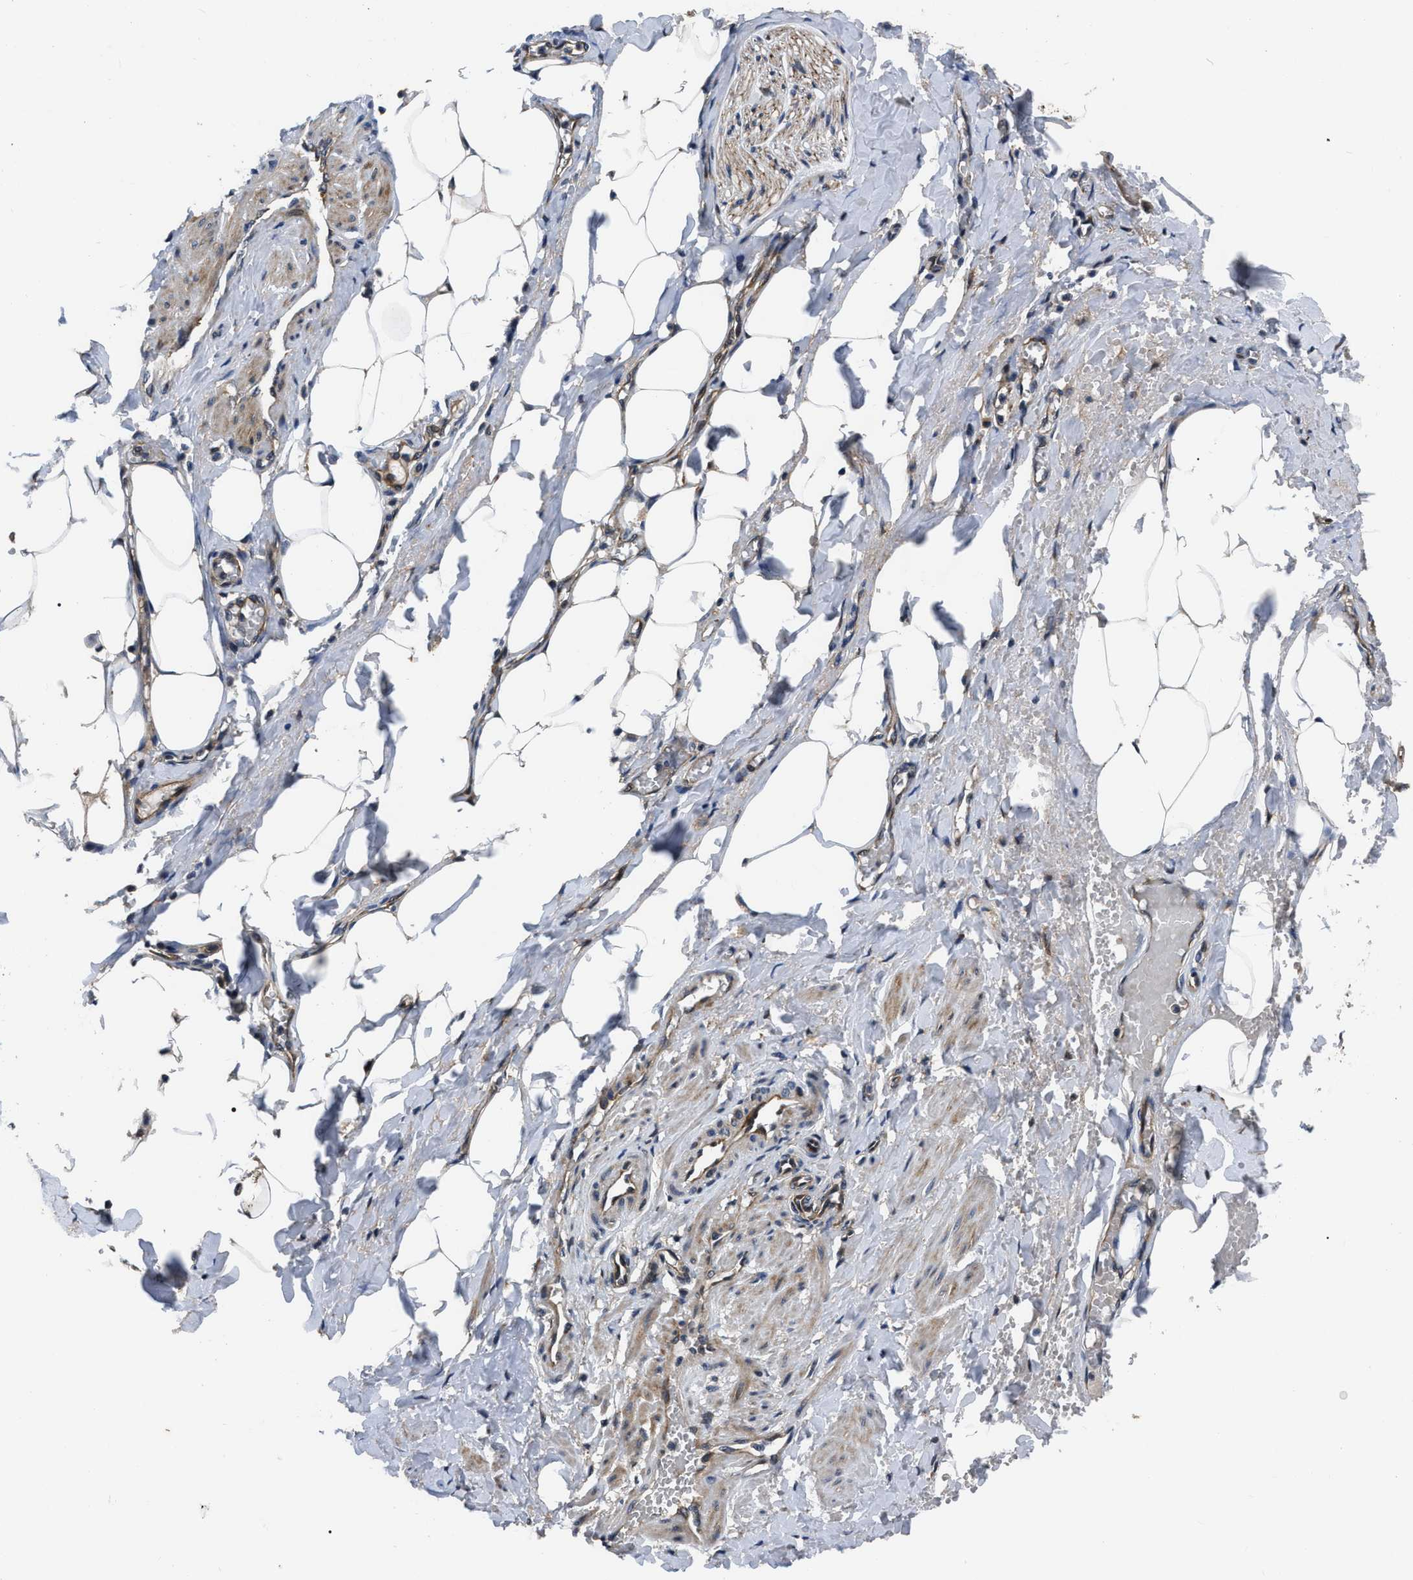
{"staining": {"intensity": "moderate", "quantity": ">75%", "location": "cytoplasmic/membranous"}, "tissue": "adipose tissue", "cell_type": "Adipocytes", "image_type": "normal", "snomed": [{"axis": "morphology", "description": "Normal tissue, NOS"}, {"axis": "topography", "description": "Soft tissue"}, {"axis": "topography", "description": "Vascular tissue"}], "caption": "A brown stain labels moderate cytoplasmic/membranous staining of a protein in adipocytes of unremarkable adipose tissue. Nuclei are stained in blue.", "gene": "PPWD1", "patient": {"sex": "female", "age": 35}}